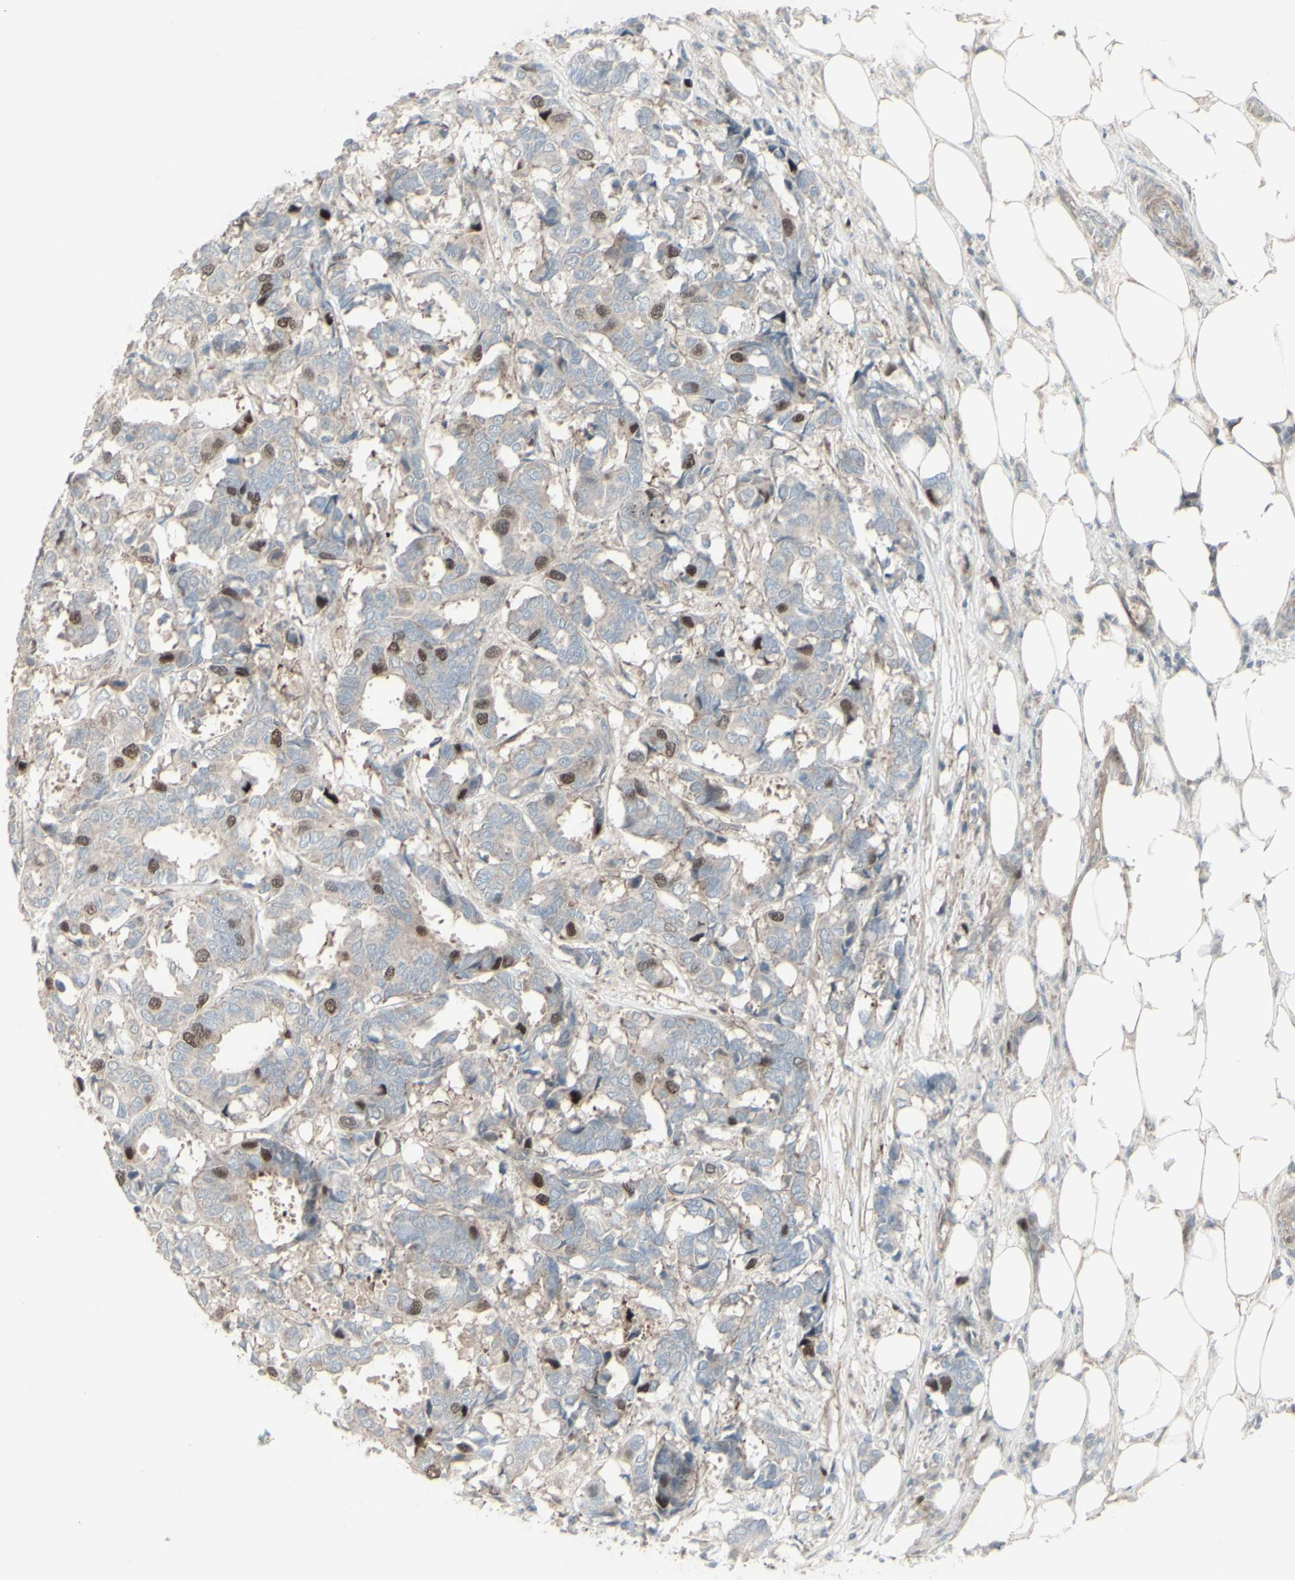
{"staining": {"intensity": "moderate", "quantity": "25%-75%", "location": "nuclear"}, "tissue": "breast cancer", "cell_type": "Tumor cells", "image_type": "cancer", "snomed": [{"axis": "morphology", "description": "Duct carcinoma"}, {"axis": "topography", "description": "Breast"}], "caption": "Invasive ductal carcinoma (breast) stained for a protein (brown) exhibits moderate nuclear positive expression in approximately 25%-75% of tumor cells.", "gene": "GMNN", "patient": {"sex": "female", "age": 87}}